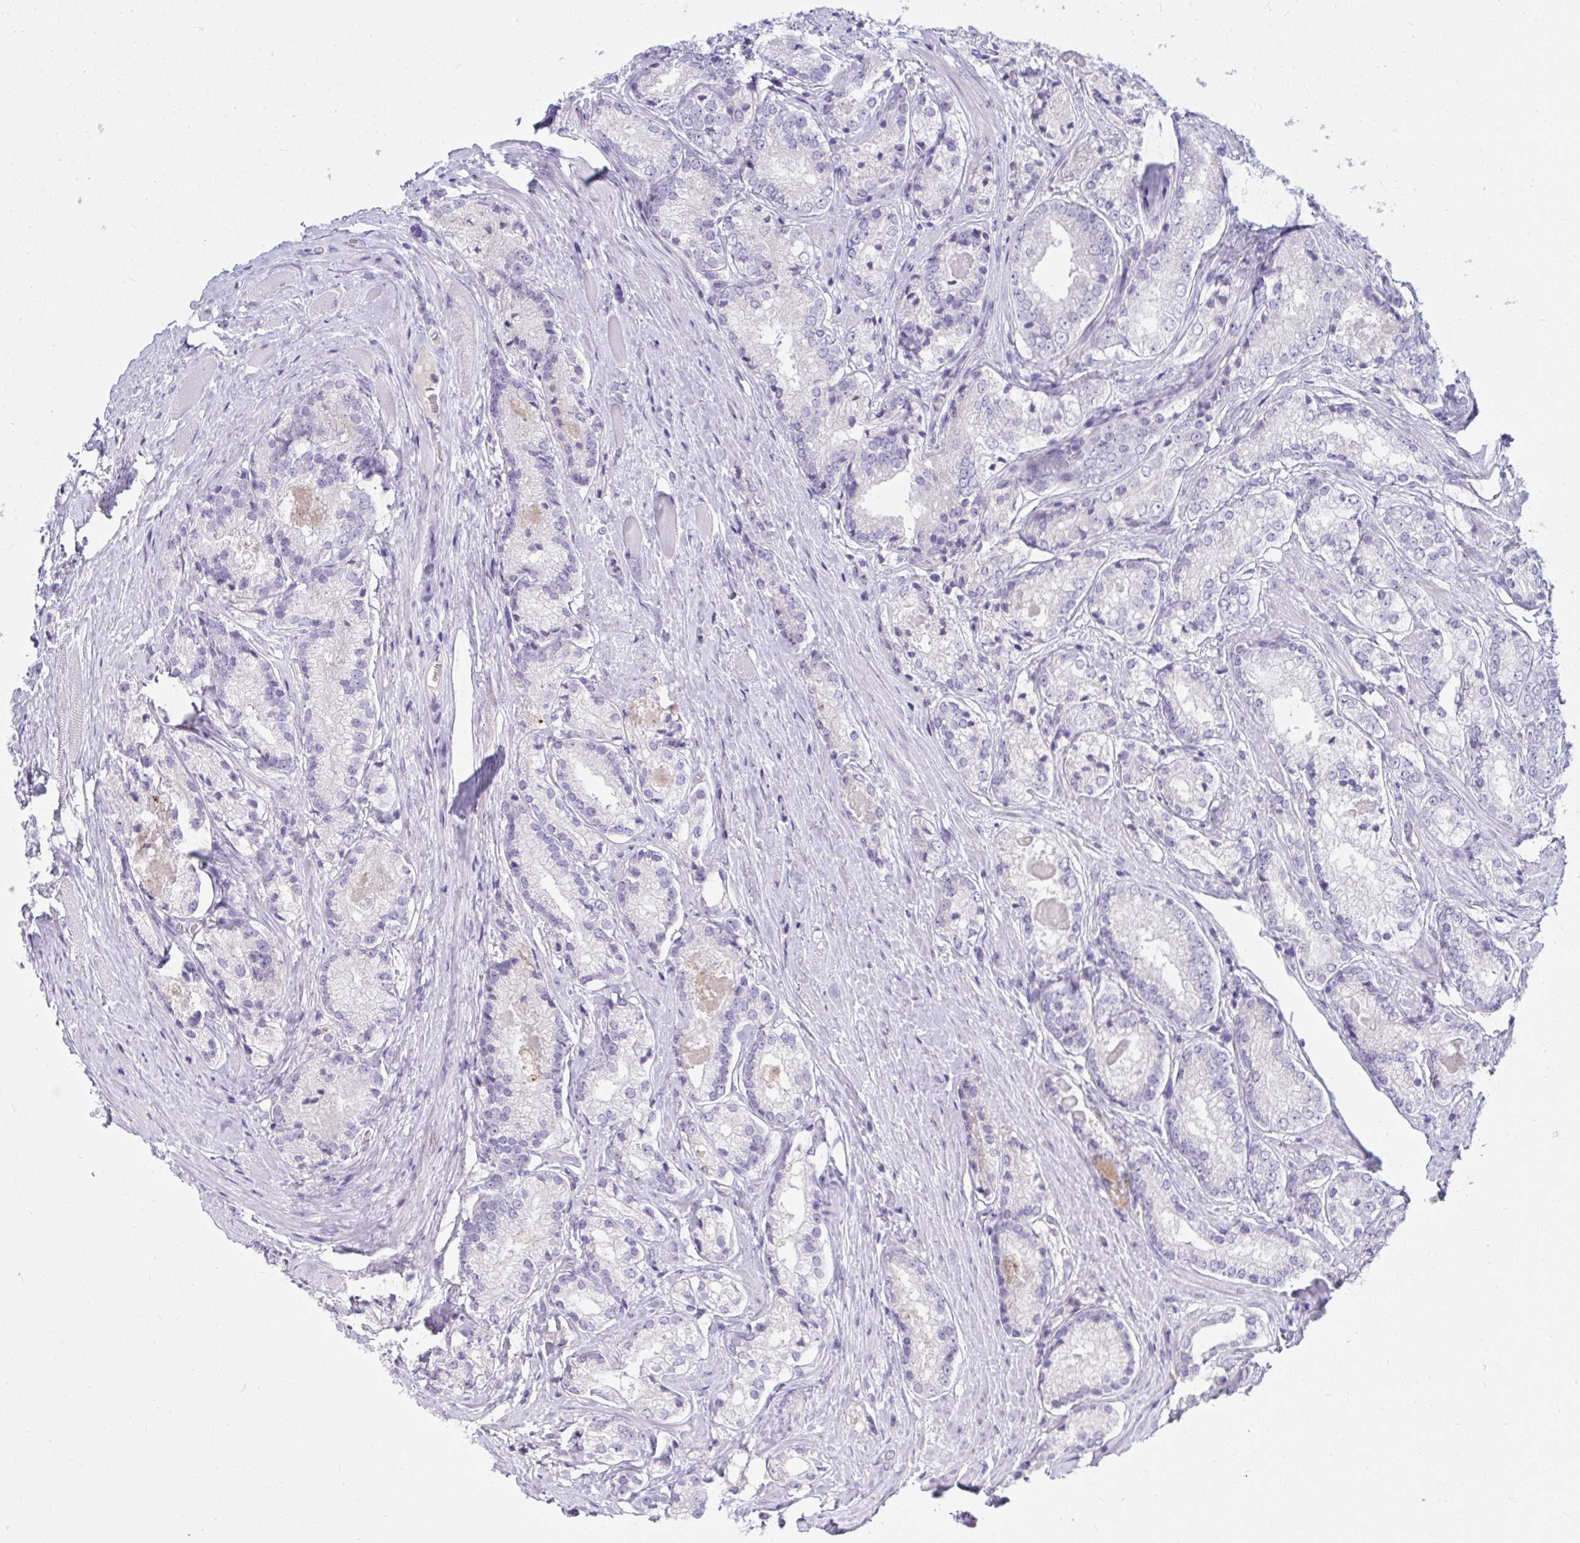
{"staining": {"intensity": "negative", "quantity": "none", "location": "none"}, "tissue": "prostate cancer", "cell_type": "Tumor cells", "image_type": "cancer", "snomed": [{"axis": "morphology", "description": "Adenocarcinoma, NOS"}, {"axis": "morphology", "description": "Adenocarcinoma, Low grade"}, {"axis": "topography", "description": "Prostate"}], "caption": "Image shows no significant protein staining in tumor cells of prostate adenocarcinoma (low-grade).", "gene": "LRRC36", "patient": {"sex": "male", "age": 68}}